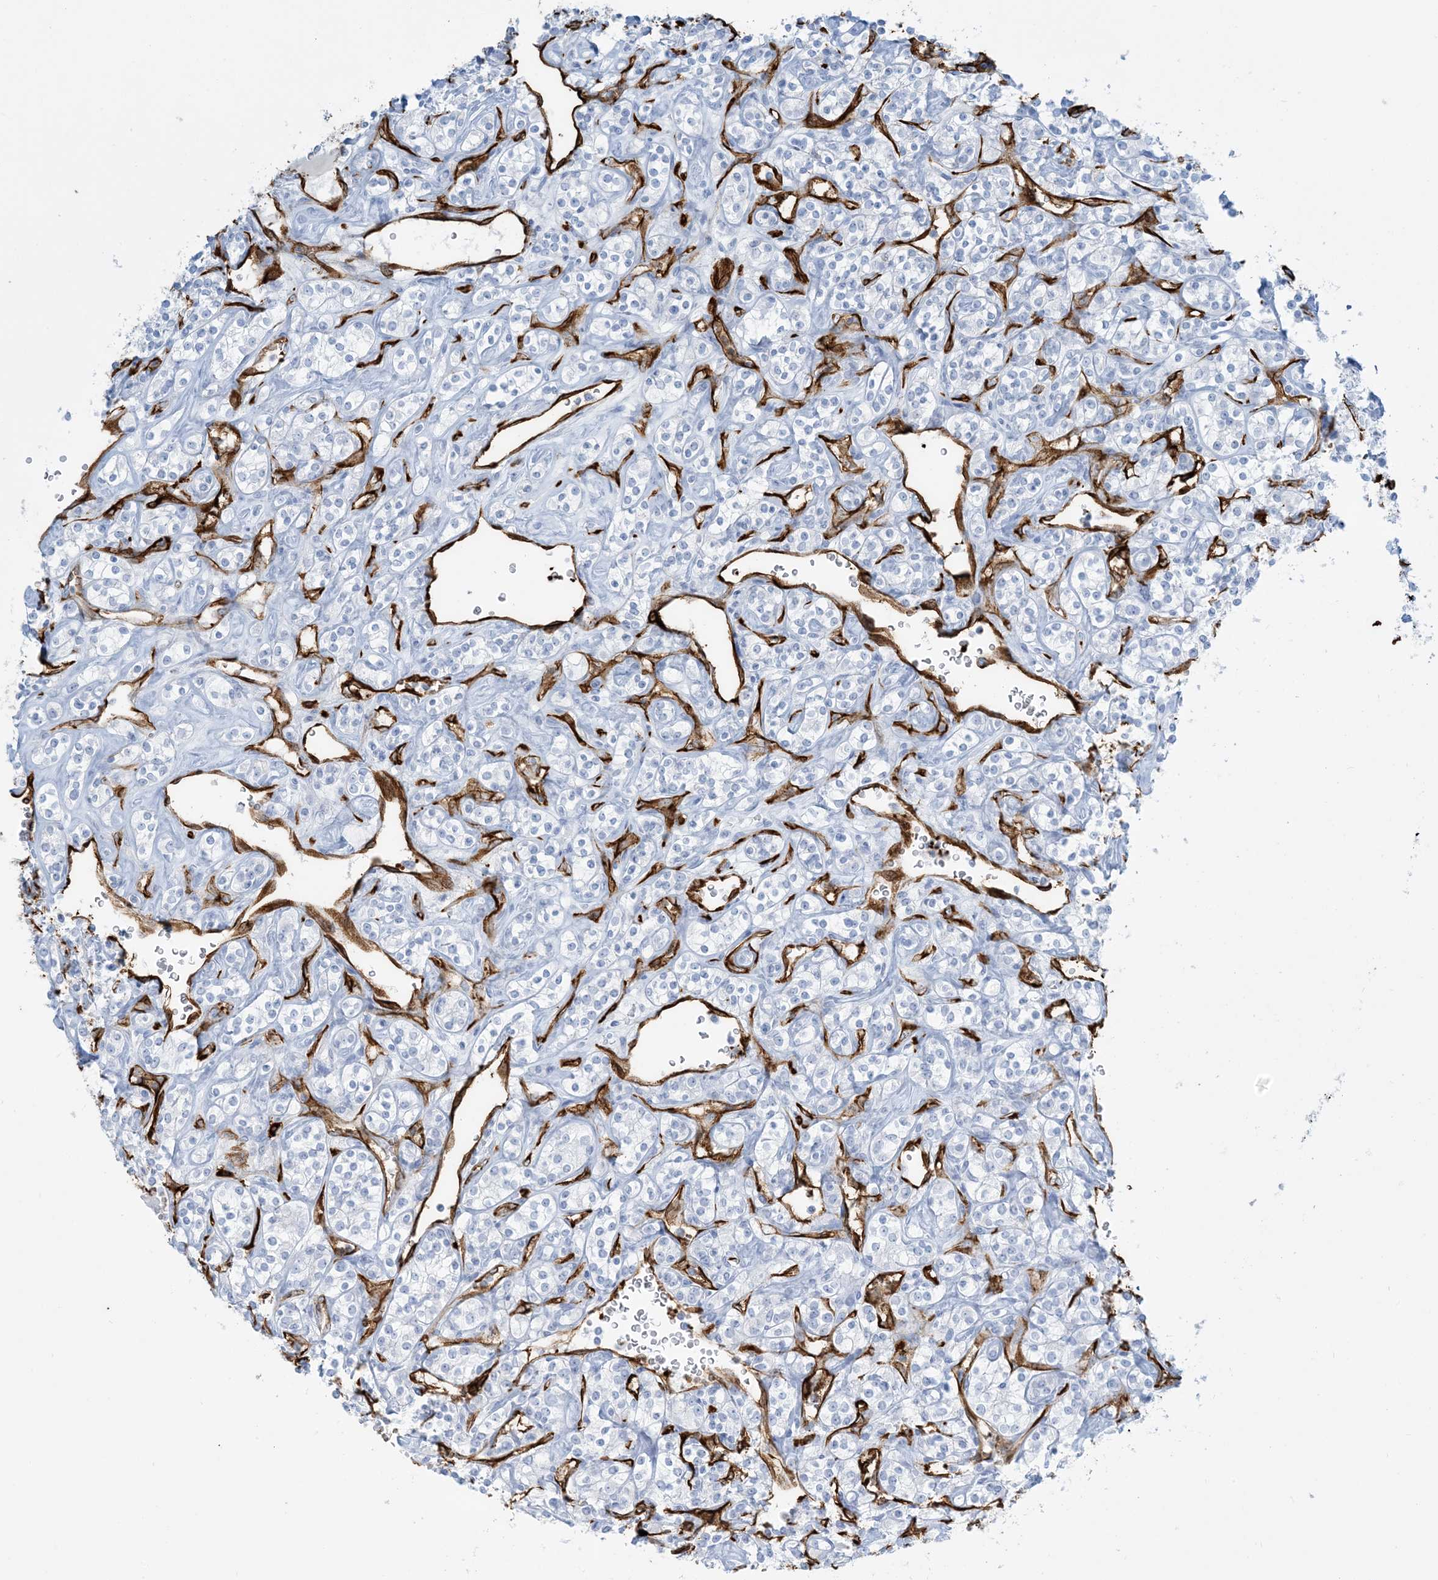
{"staining": {"intensity": "negative", "quantity": "none", "location": "none"}, "tissue": "renal cancer", "cell_type": "Tumor cells", "image_type": "cancer", "snomed": [{"axis": "morphology", "description": "Adenocarcinoma, NOS"}, {"axis": "topography", "description": "Kidney"}], "caption": "The immunohistochemistry (IHC) image has no significant expression in tumor cells of renal cancer (adenocarcinoma) tissue. (Immunohistochemistry (ihc), brightfield microscopy, high magnification).", "gene": "EPS8L3", "patient": {"sex": "male", "age": 77}}